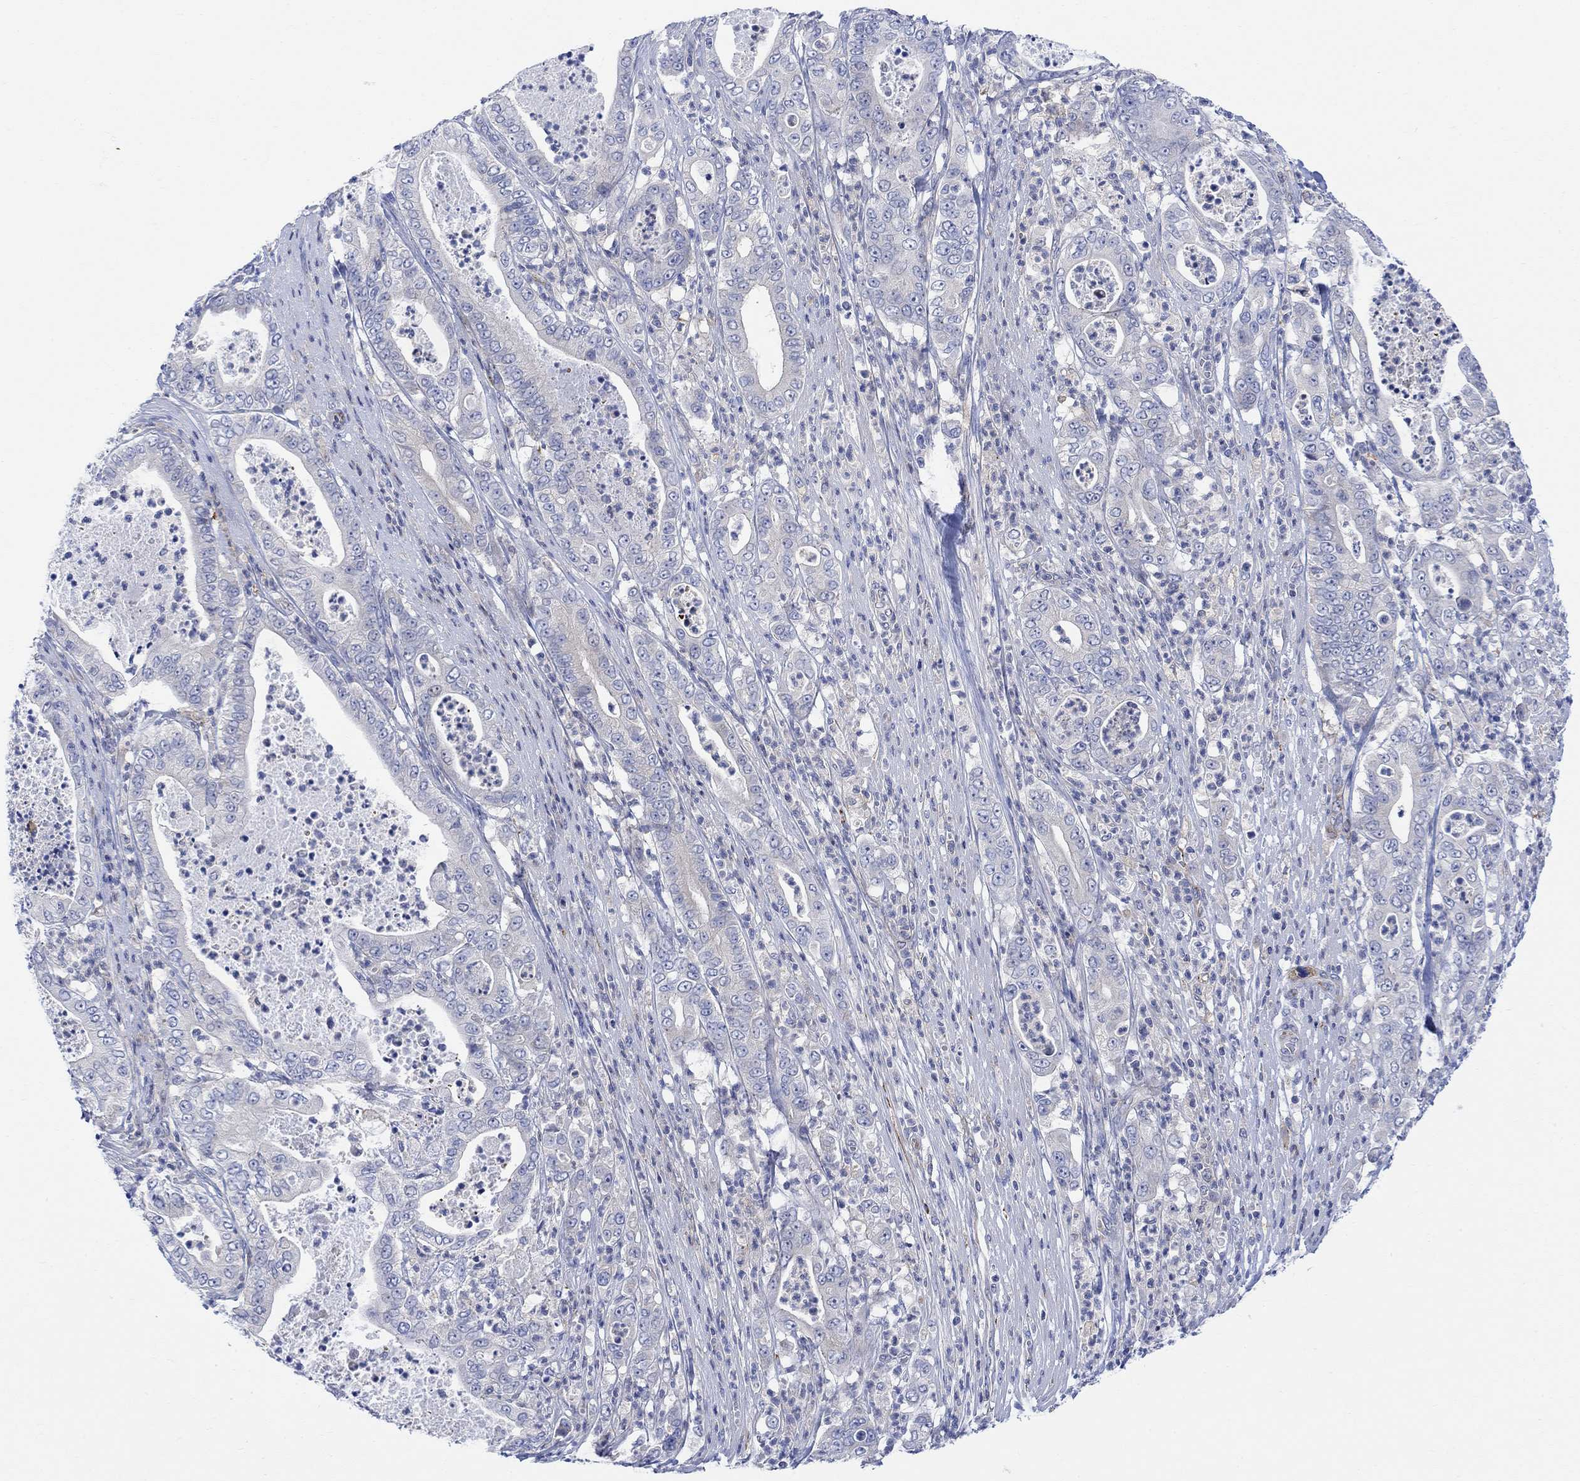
{"staining": {"intensity": "negative", "quantity": "none", "location": "none"}, "tissue": "pancreatic cancer", "cell_type": "Tumor cells", "image_type": "cancer", "snomed": [{"axis": "morphology", "description": "Adenocarcinoma, NOS"}, {"axis": "topography", "description": "Pancreas"}], "caption": "Immunohistochemical staining of human pancreatic cancer demonstrates no significant staining in tumor cells. (Stains: DAB IHC with hematoxylin counter stain, Microscopy: brightfield microscopy at high magnification).", "gene": "ARSK", "patient": {"sex": "male", "age": 71}}